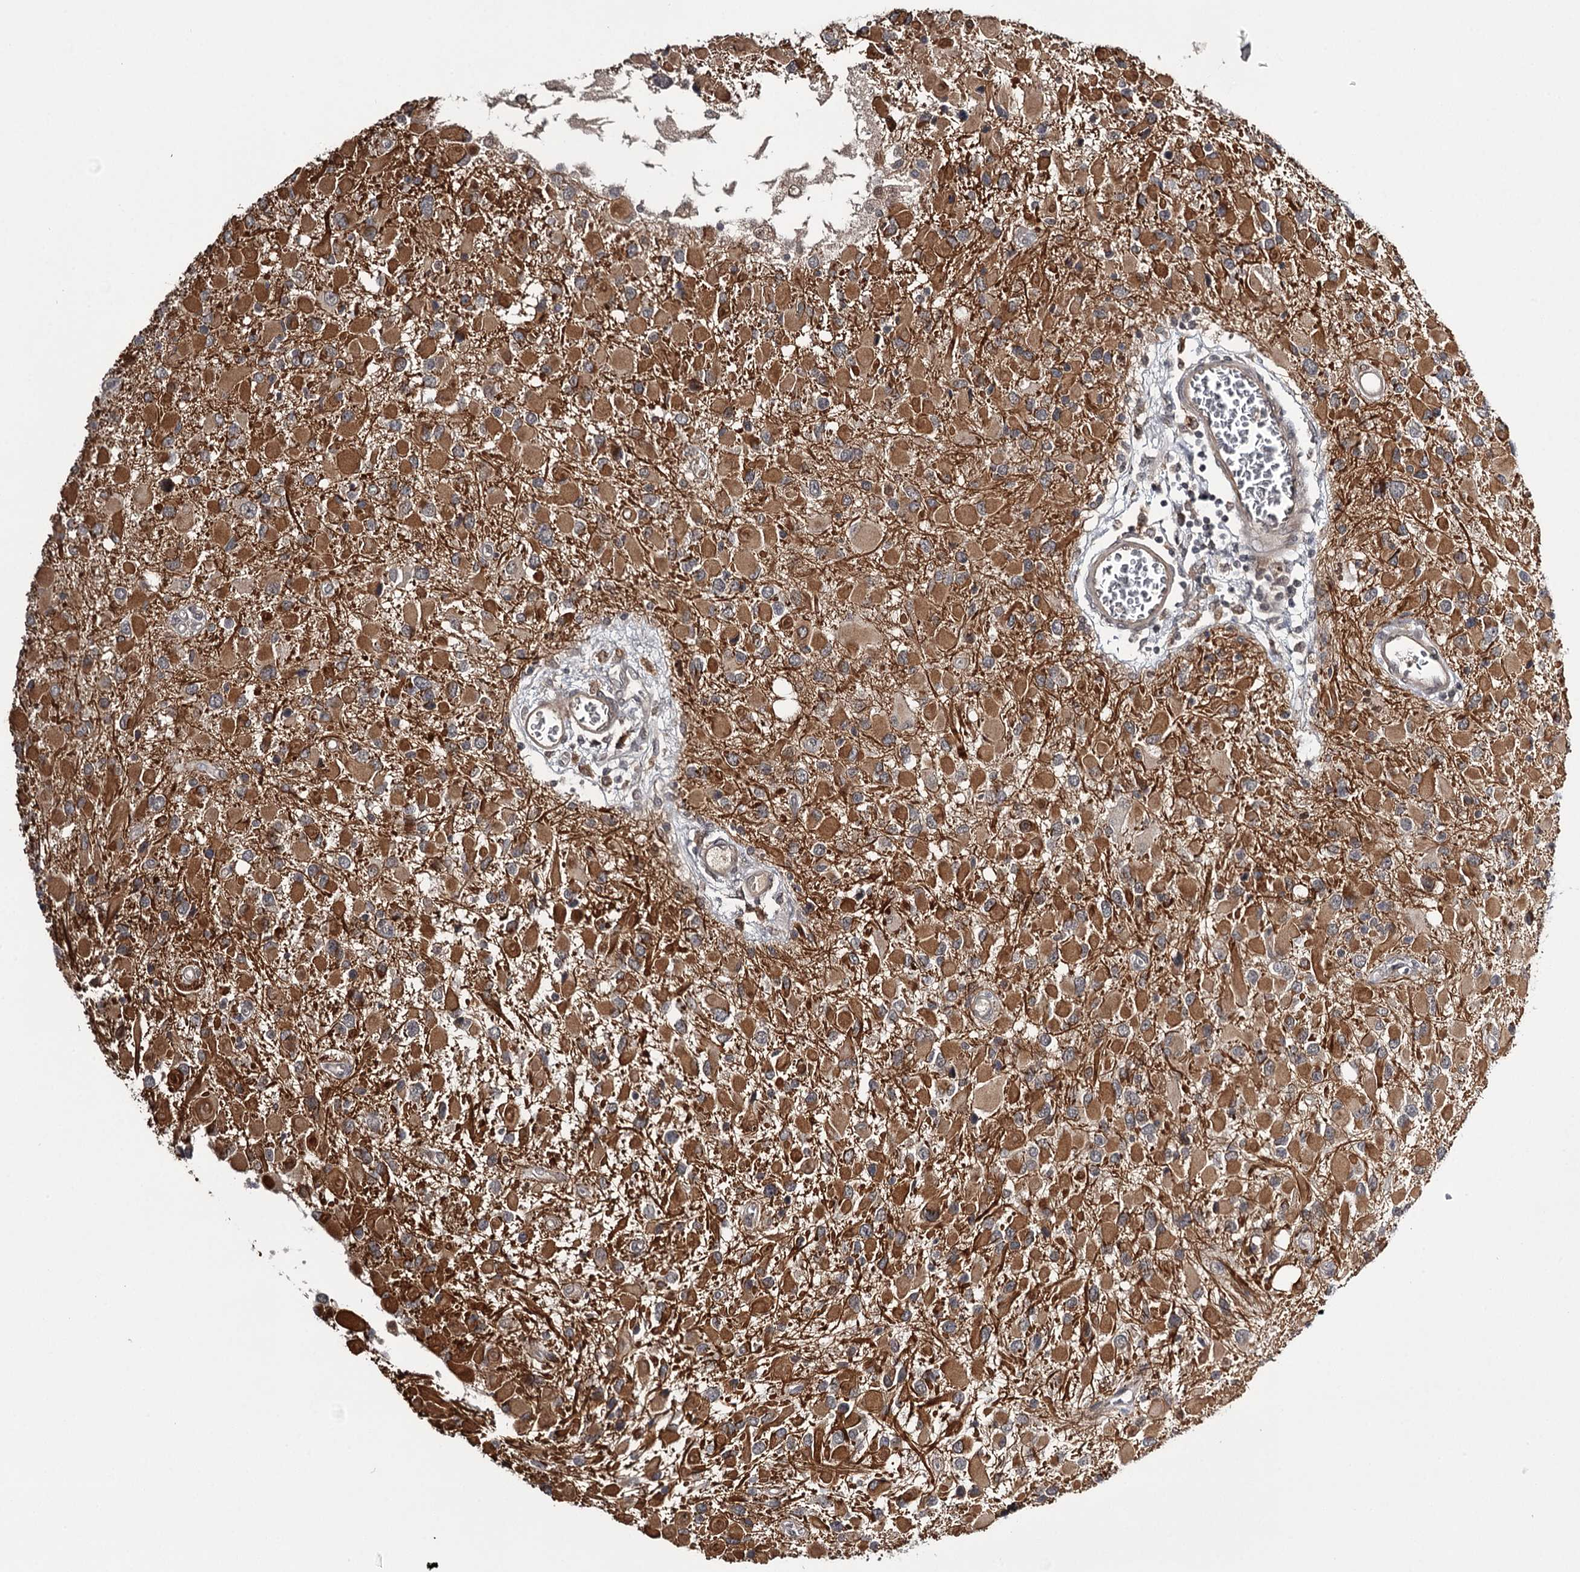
{"staining": {"intensity": "negative", "quantity": "none", "location": "none"}, "tissue": "glioma", "cell_type": "Tumor cells", "image_type": "cancer", "snomed": [{"axis": "morphology", "description": "Glioma, malignant, High grade"}, {"axis": "topography", "description": "Brain"}], "caption": "This is an immunohistochemistry image of glioma. There is no positivity in tumor cells.", "gene": "CWF19L2", "patient": {"sex": "male", "age": 53}}